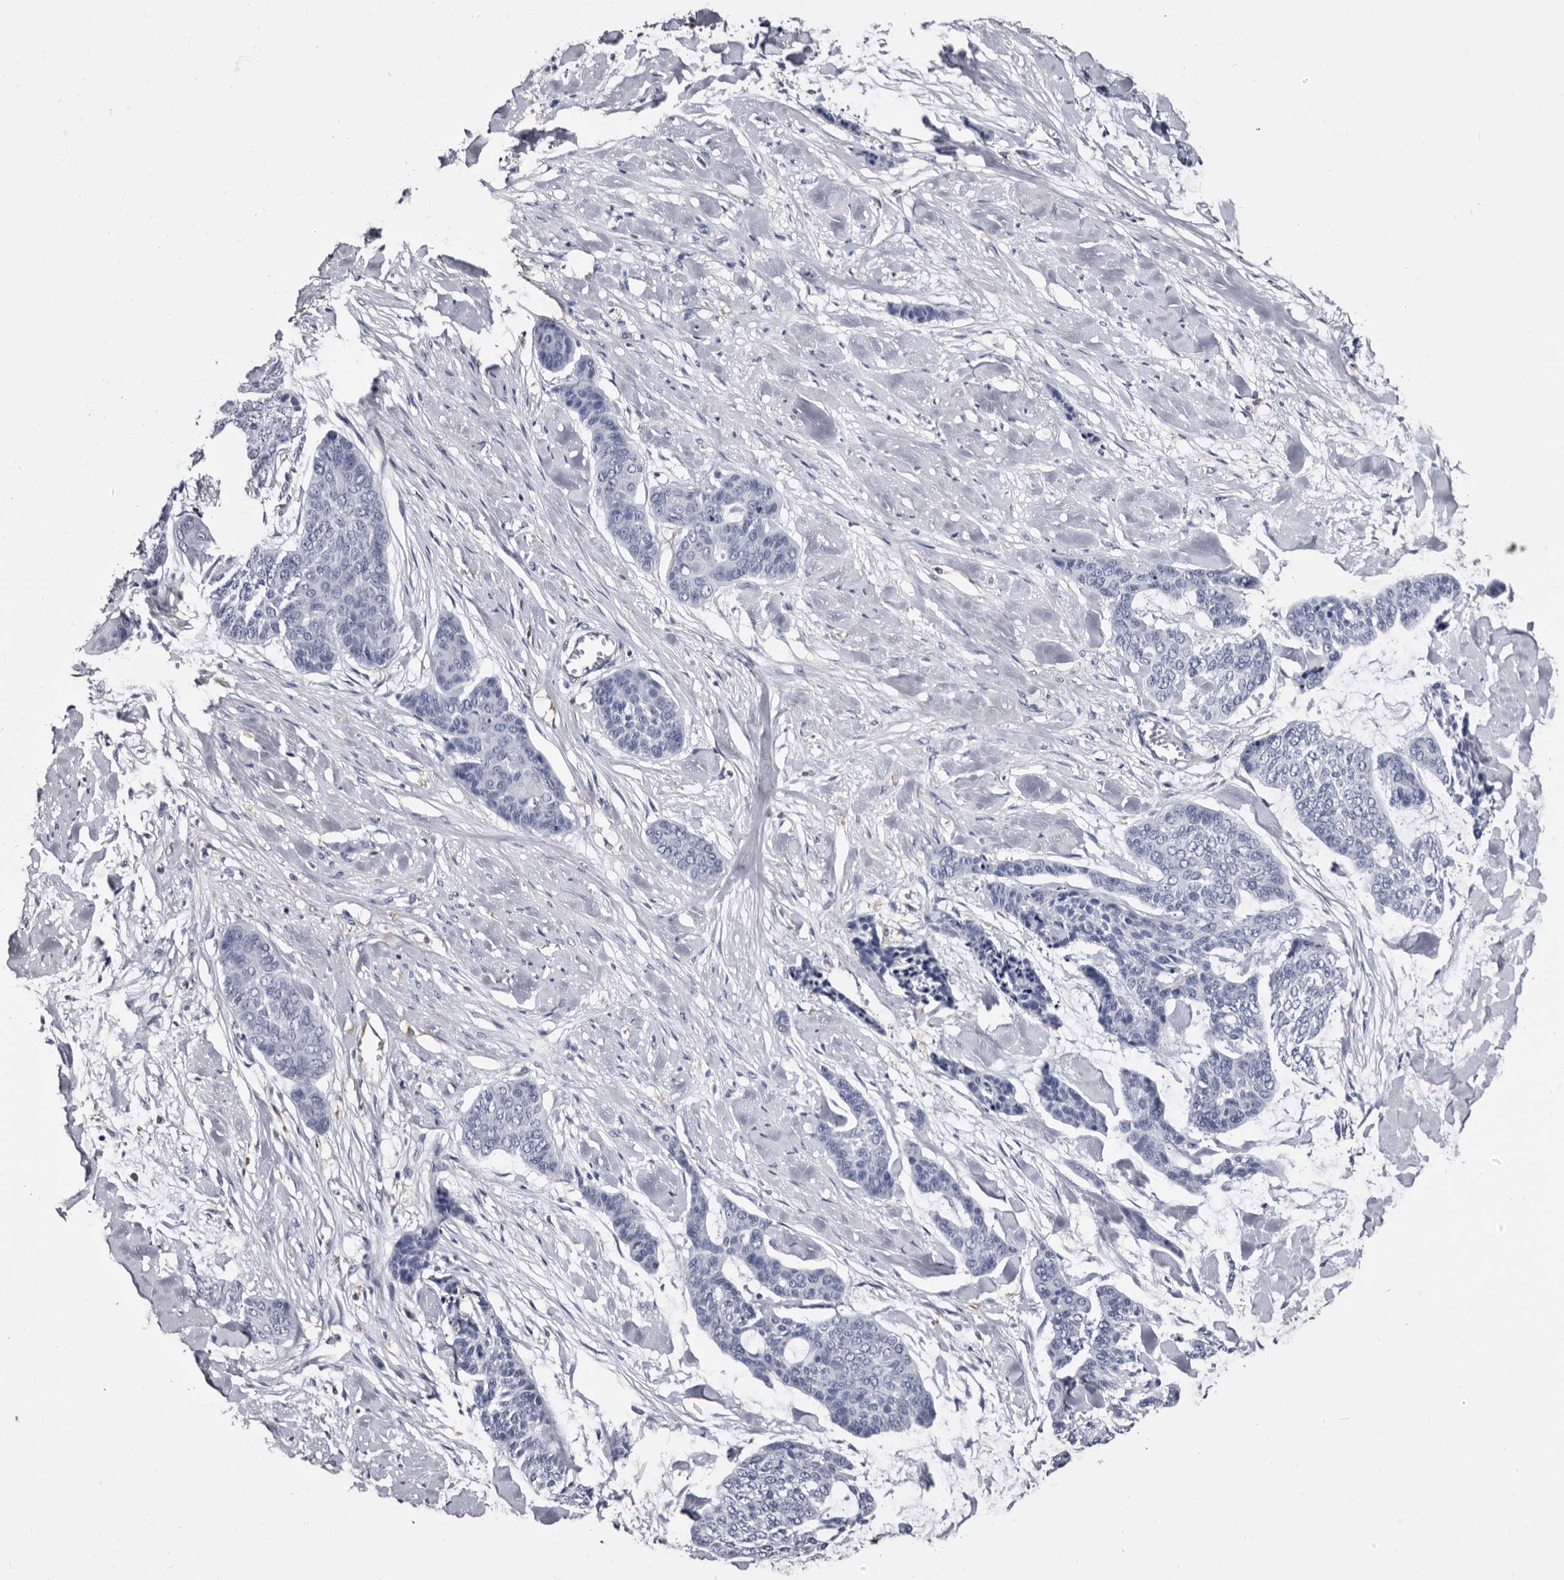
{"staining": {"intensity": "negative", "quantity": "none", "location": "none"}, "tissue": "skin cancer", "cell_type": "Tumor cells", "image_type": "cancer", "snomed": [{"axis": "morphology", "description": "Basal cell carcinoma"}, {"axis": "topography", "description": "Skin"}], "caption": "Human skin cancer stained for a protein using immunohistochemistry demonstrates no staining in tumor cells.", "gene": "EPB41L3", "patient": {"sex": "female", "age": 64}}